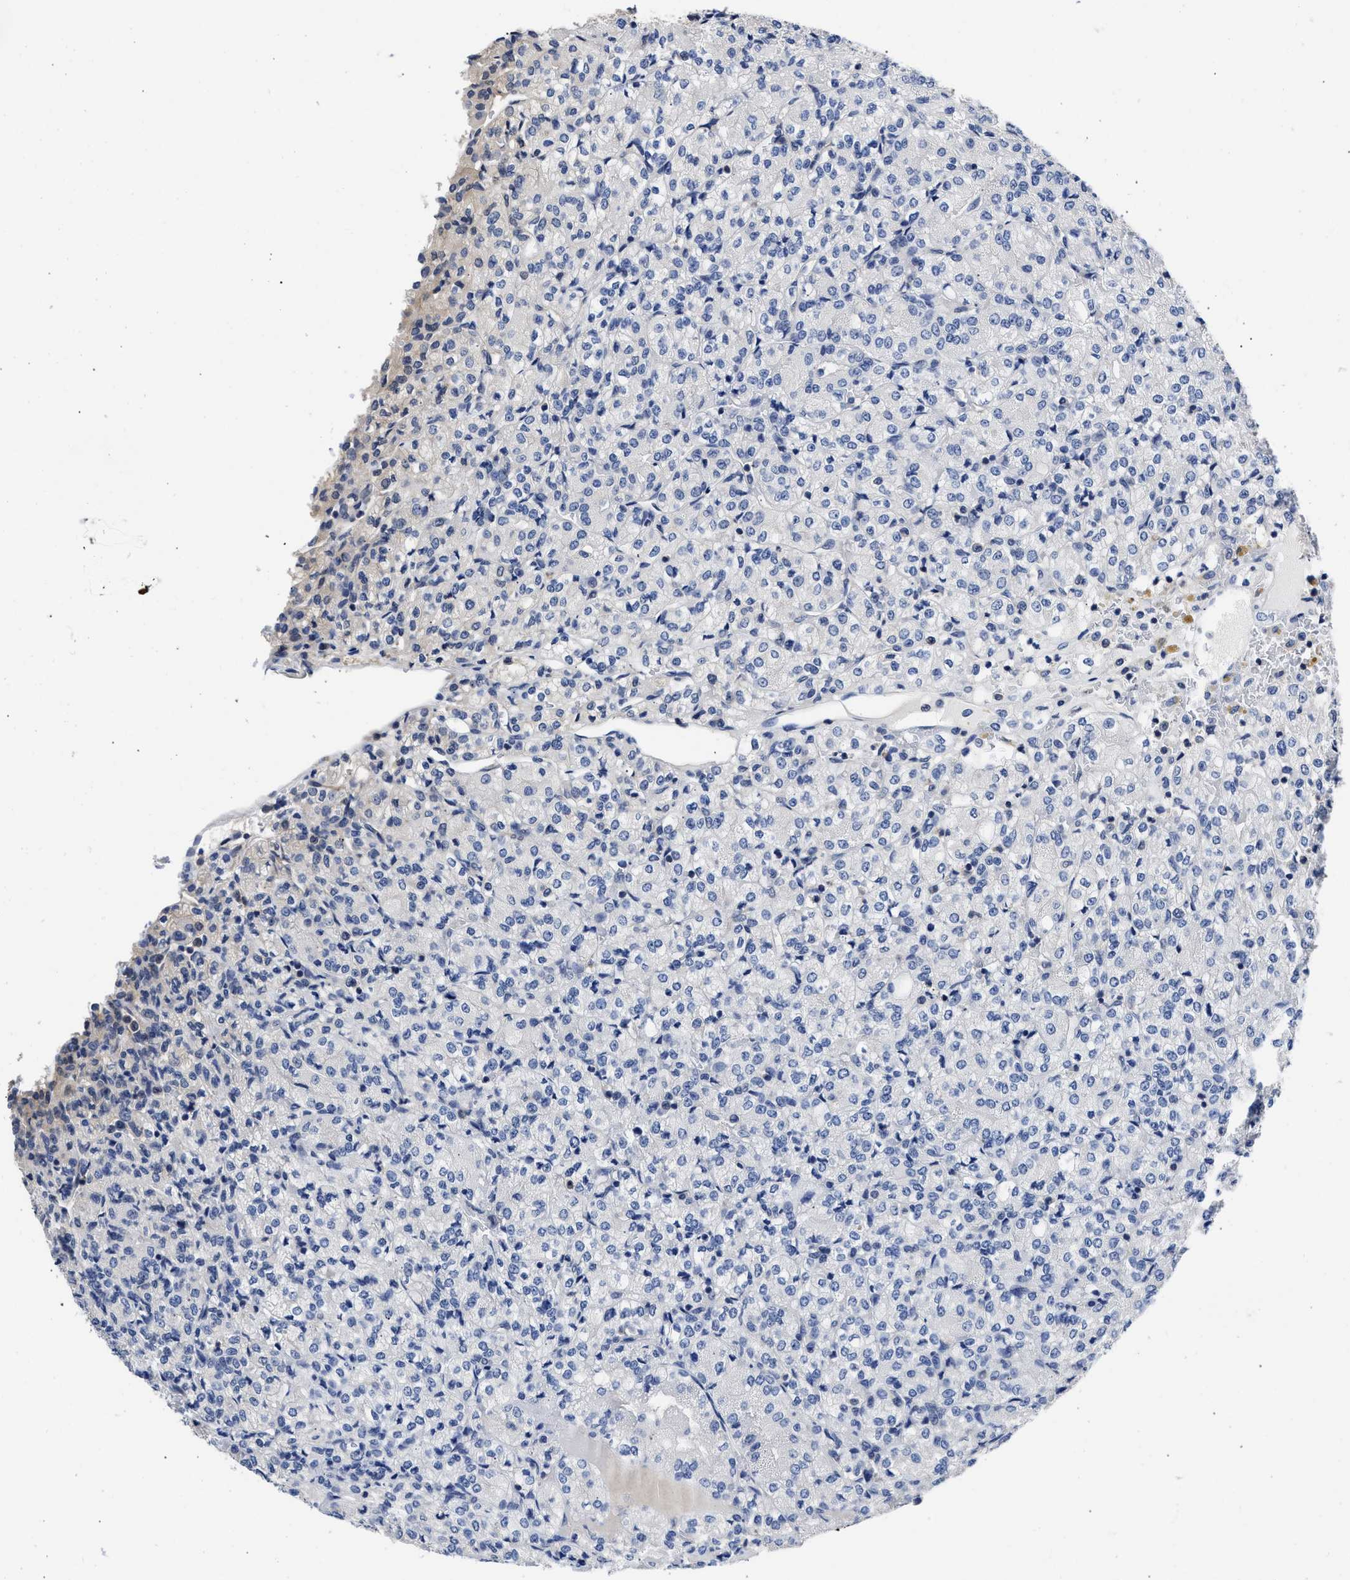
{"staining": {"intensity": "negative", "quantity": "none", "location": "none"}, "tissue": "renal cancer", "cell_type": "Tumor cells", "image_type": "cancer", "snomed": [{"axis": "morphology", "description": "Adenocarcinoma, NOS"}, {"axis": "topography", "description": "Kidney"}], "caption": "This is an immunohistochemistry micrograph of adenocarcinoma (renal). There is no staining in tumor cells.", "gene": "XPO5", "patient": {"sex": "male", "age": 77}}